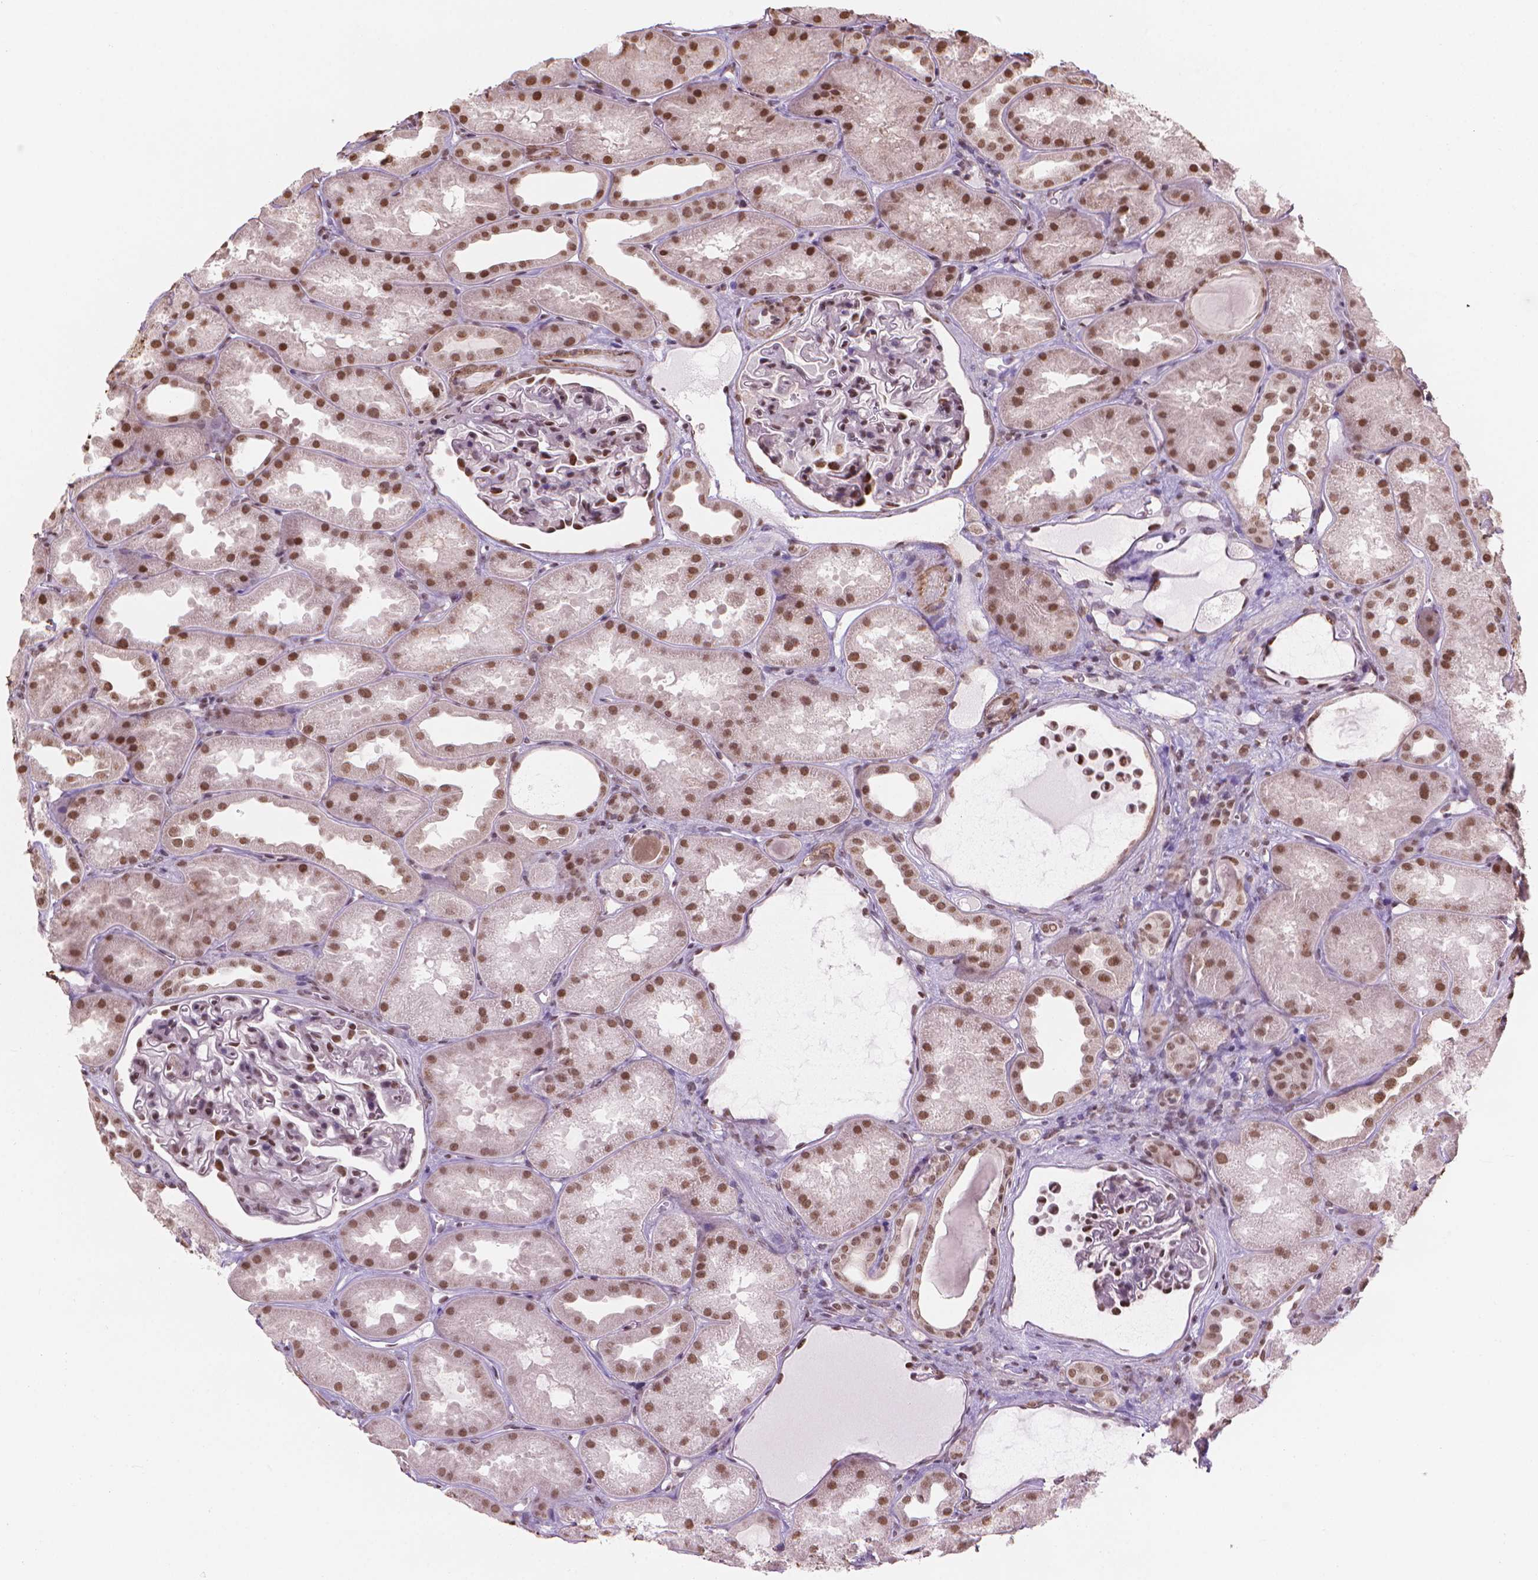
{"staining": {"intensity": "moderate", "quantity": "25%-75%", "location": "nuclear"}, "tissue": "kidney", "cell_type": "Cells in glomeruli", "image_type": "normal", "snomed": [{"axis": "morphology", "description": "Normal tissue, NOS"}, {"axis": "topography", "description": "Kidney"}], "caption": "Cells in glomeruli display medium levels of moderate nuclear expression in about 25%-75% of cells in unremarkable kidney. The staining is performed using DAB (3,3'-diaminobenzidine) brown chromogen to label protein expression. The nuclei are counter-stained blue using hematoxylin.", "gene": "HOXD4", "patient": {"sex": "male", "age": 61}}